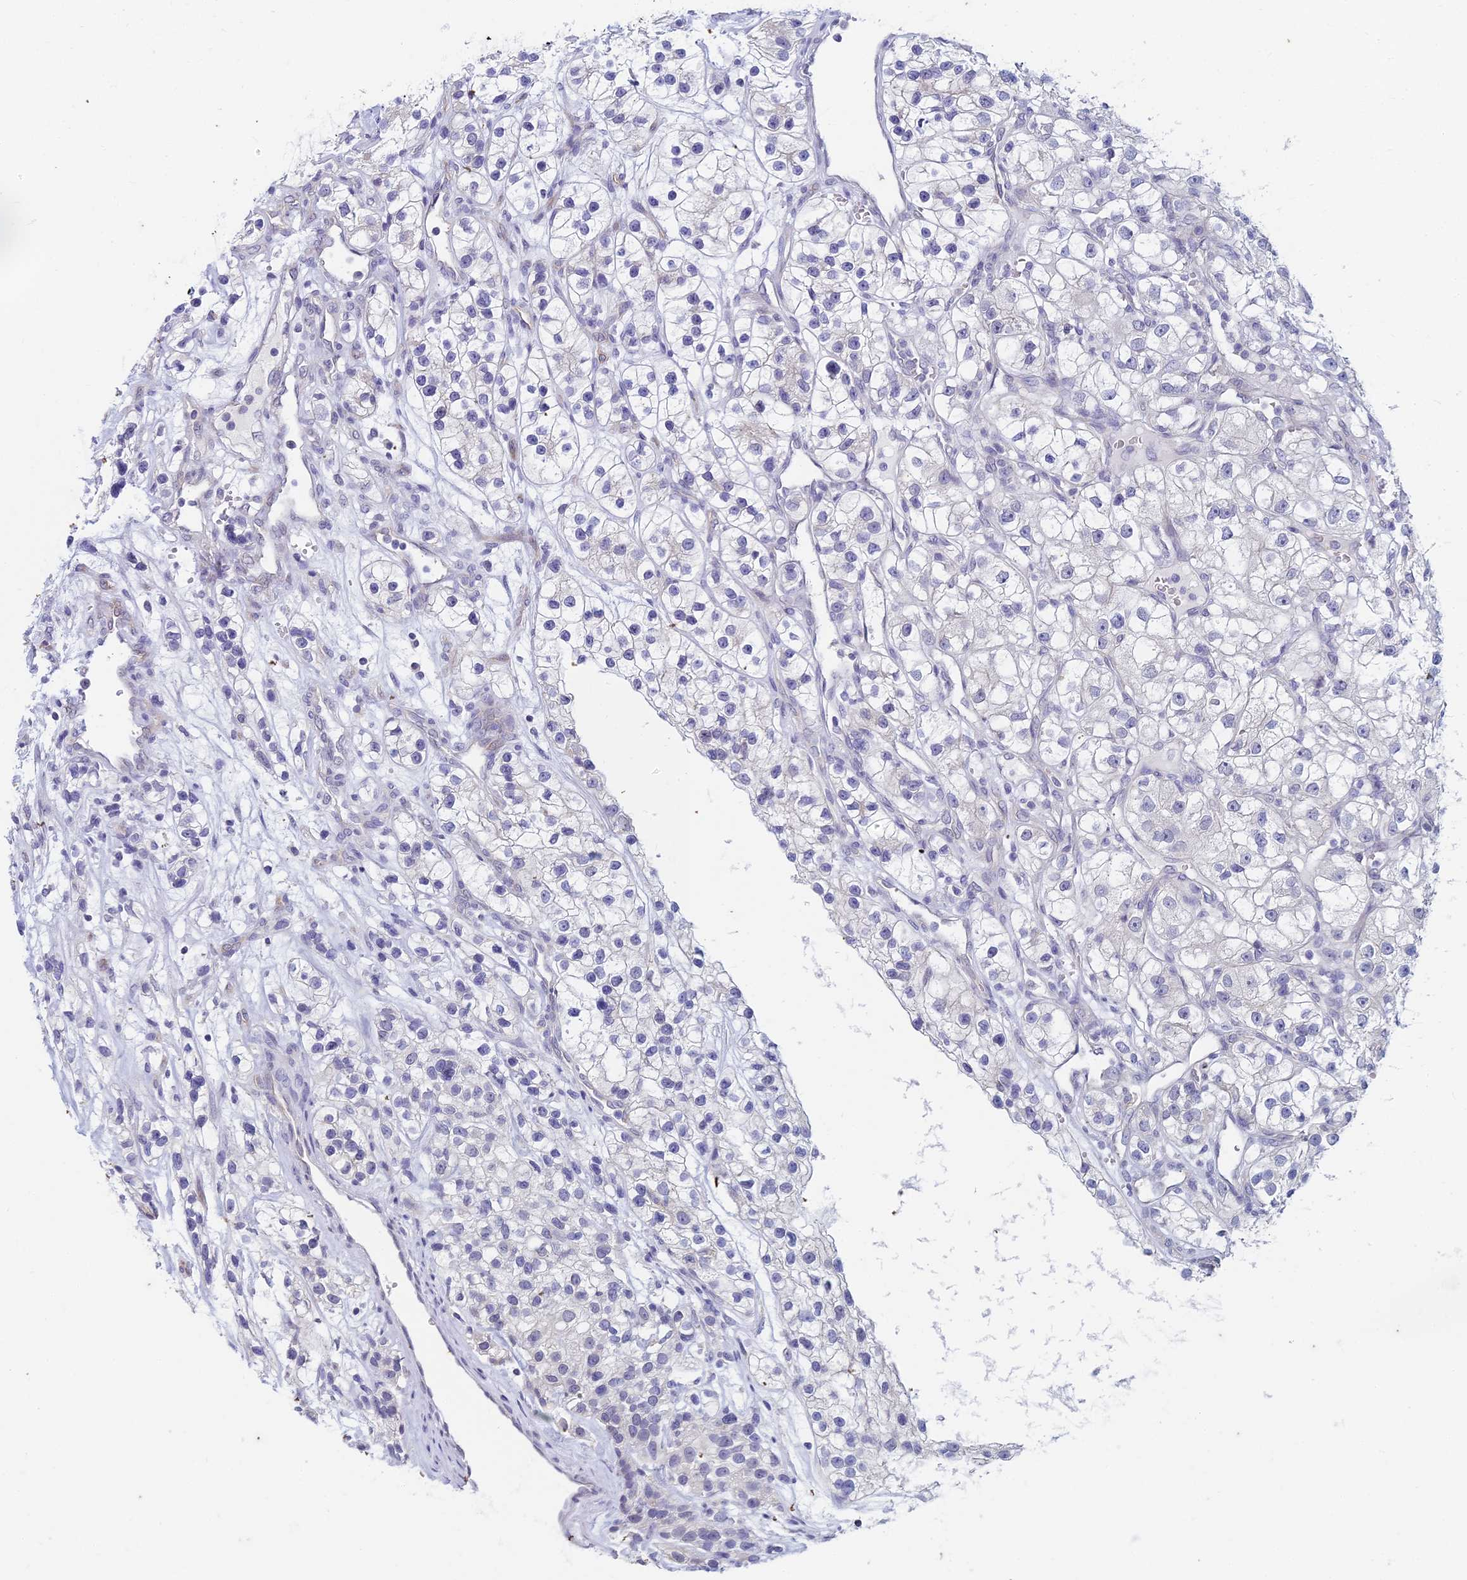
{"staining": {"intensity": "negative", "quantity": "none", "location": "none"}, "tissue": "renal cancer", "cell_type": "Tumor cells", "image_type": "cancer", "snomed": [{"axis": "morphology", "description": "Adenocarcinoma, NOS"}, {"axis": "topography", "description": "Kidney"}], "caption": "Renal cancer stained for a protein using immunohistochemistry reveals no expression tumor cells.", "gene": "EEF2KMT", "patient": {"sex": "female", "age": 57}}